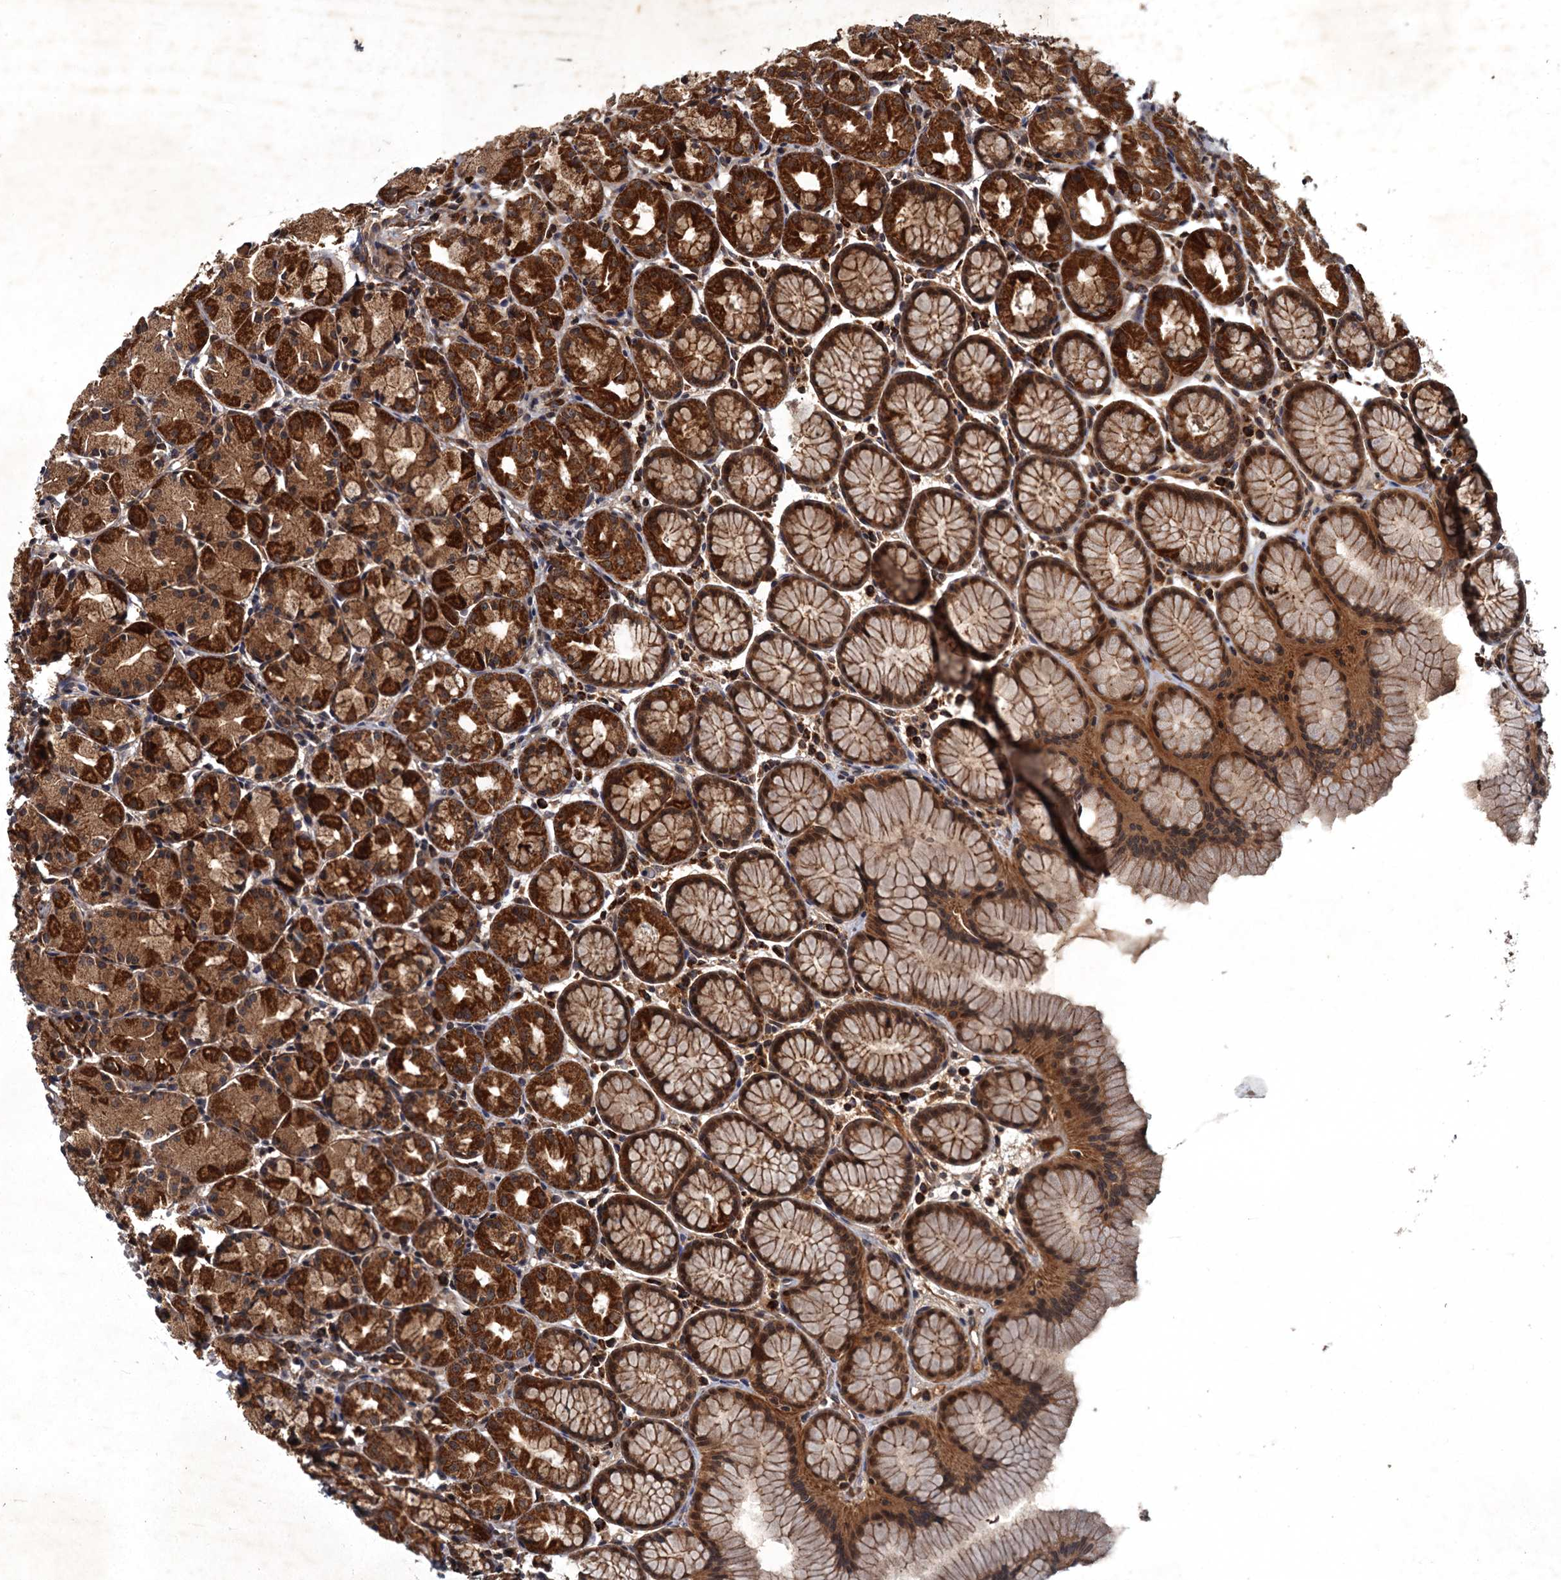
{"staining": {"intensity": "strong", "quantity": ">75%", "location": "cytoplasmic/membranous,nuclear"}, "tissue": "stomach", "cell_type": "Glandular cells", "image_type": "normal", "snomed": [{"axis": "morphology", "description": "Normal tissue, NOS"}, {"axis": "topography", "description": "Stomach, upper"}], "caption": "IHC staining of normal stomach, which shows high levels of strong cytoplasmic/membranous,nuclear staining in approximately >75% of glandular cells indicating strong cytoplasmic/membranous,nuclear protein staining. The staining was performed using DAB (brown) for protein detection and nuclei were counterstained in hematoxylin (blue).", "gene": "SLC11A2", "patient": {"sex": "male", "age": 47}}